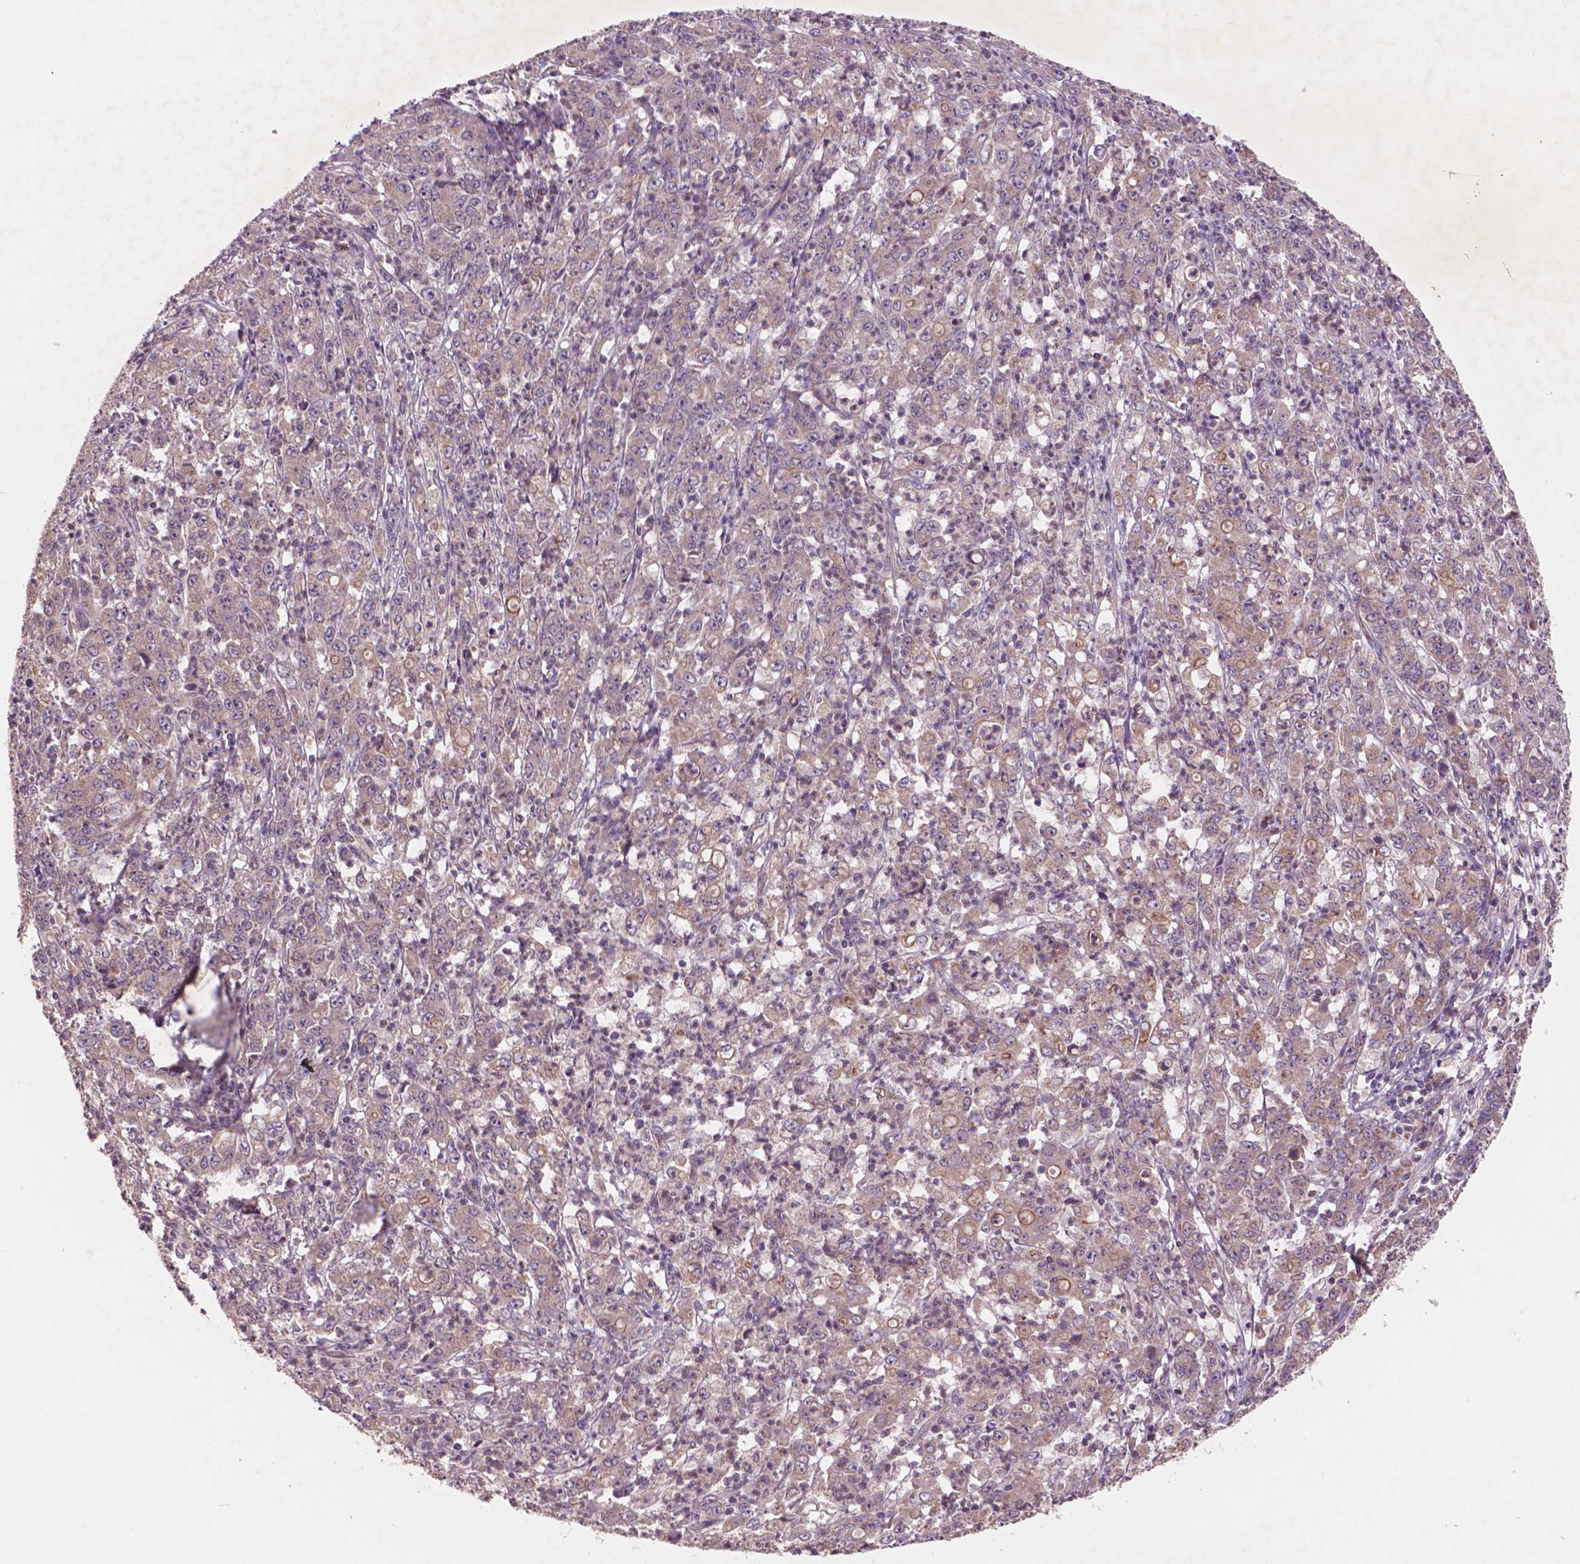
{"staining": {"intensity": "weak", "quantity": "25%-75%", "location": "cytoplasmic/membranous"}, "tissue": "stomach cancer", "cell_type": "Tumor cells", "image_type": "cancer", "snomed": [{"axis": "morphology", "description": "Adenocarcinoma, NOS"}, {"axis": "topography", "description": "Stomach, lower"}], "caption": "Protein staining demonstrates weak cytoplasmic/membranous expression in approximately 25%-75% of tumor cells in stomach adenocarcinoma. Using DAB (brown) and hematoxylin (blue) stains, captured at high magnification using brightfield microscopy.", "gene": "NLRX1", "patient": {"sex": "female", "age": 71}}